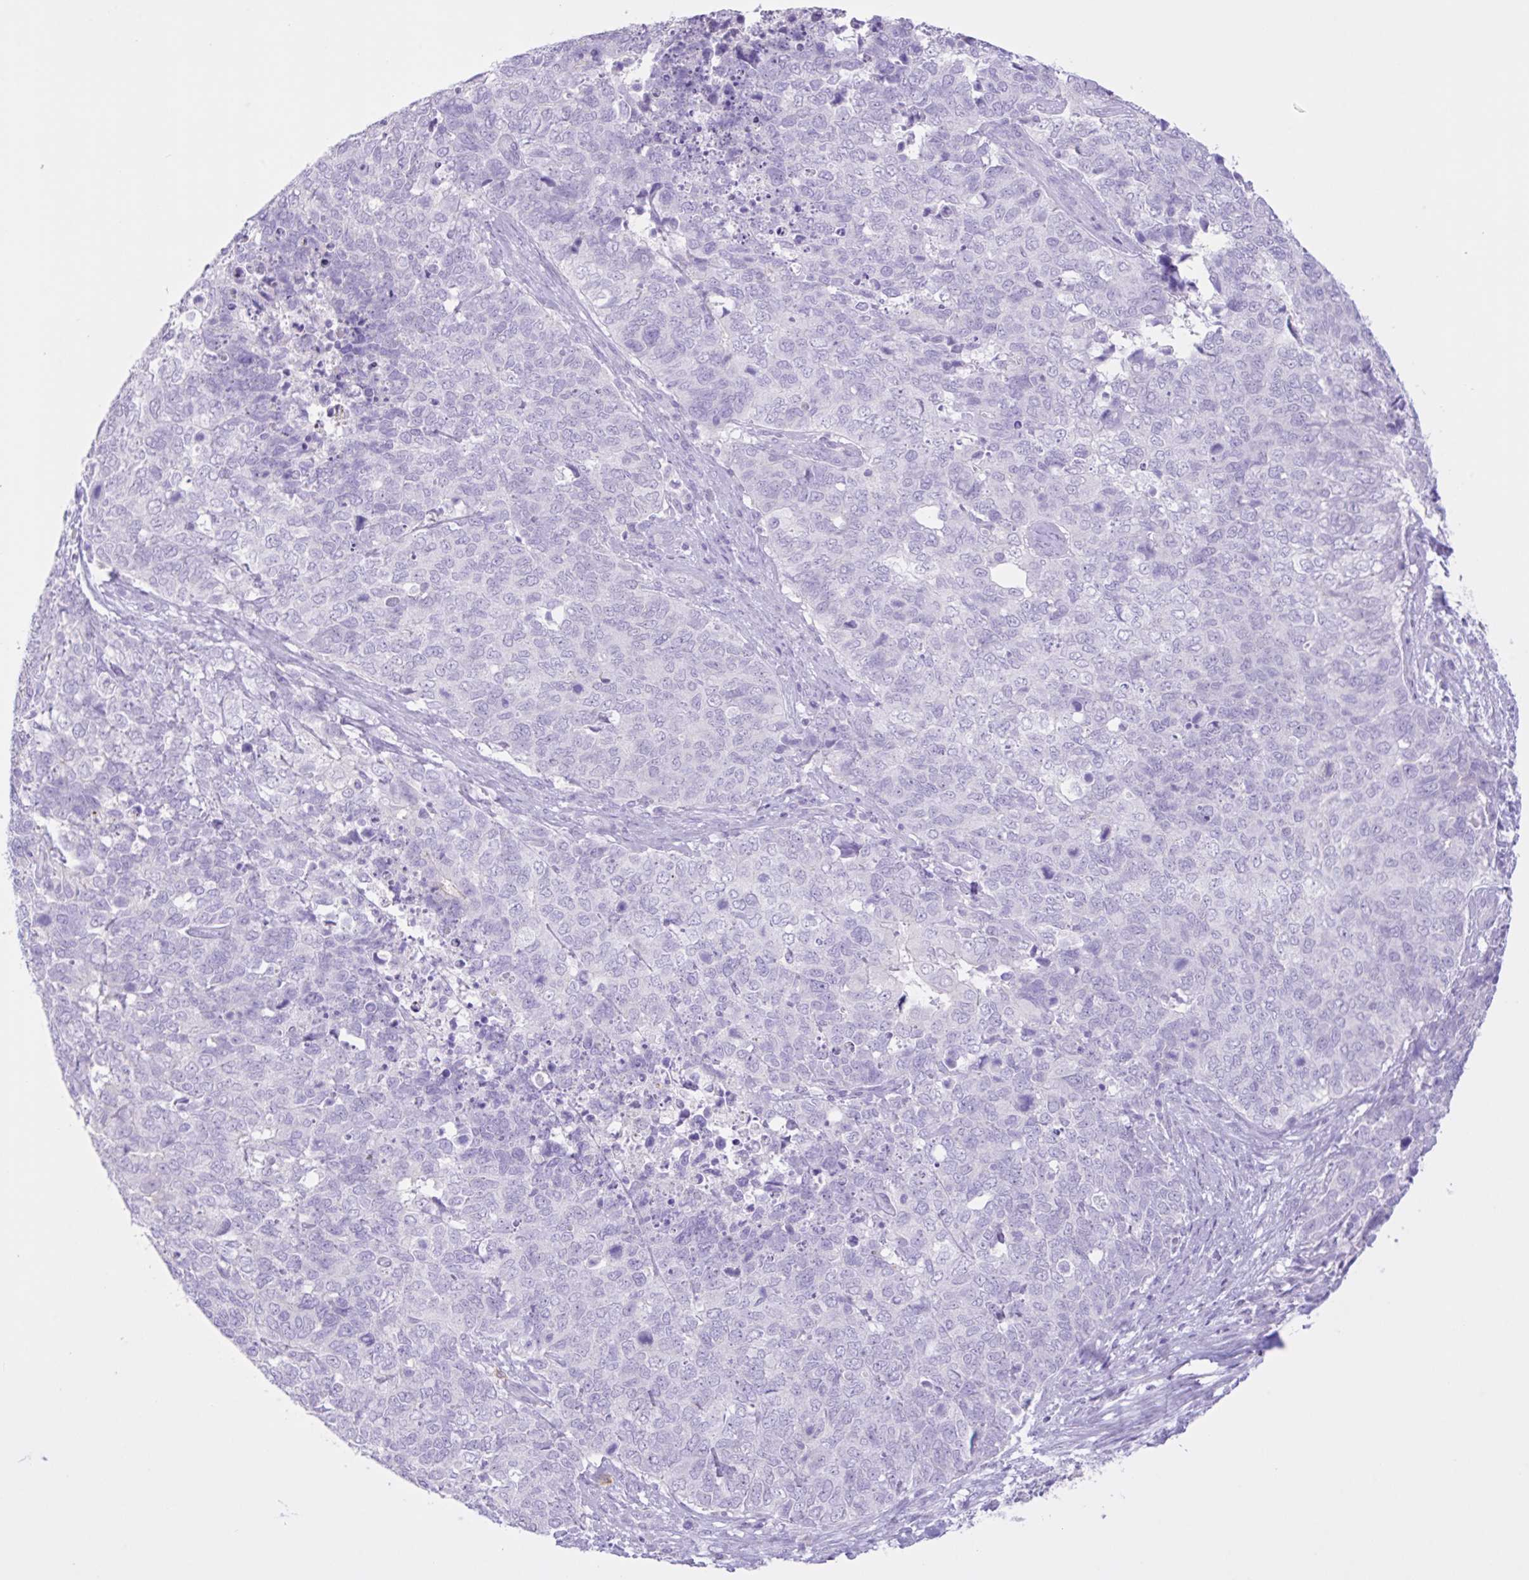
{"staining": {"intensity": "negative", "quantity": "none", "location": "none"}, "tissue": "cervical cancer", "cell_type": "Tumor cells", "image_type": "cancer", "snomed": [{"axis": "morphology", "description": "Adenocarcinoma, NOS"}, {"axis": "topography", "description": "Cervix"}], "caption": "Immunohistochemistry image of neoplastic tissue: human cervical adenocarcinoma stained with DAB (3,3'-diaminobenzidine) displays no significant protein positivity in tumor cells. (Immunohistochemistry, brightfield microscopy, high magnification).", "gene": "CST11", "patient": {"sex": "female", "age": 63}}